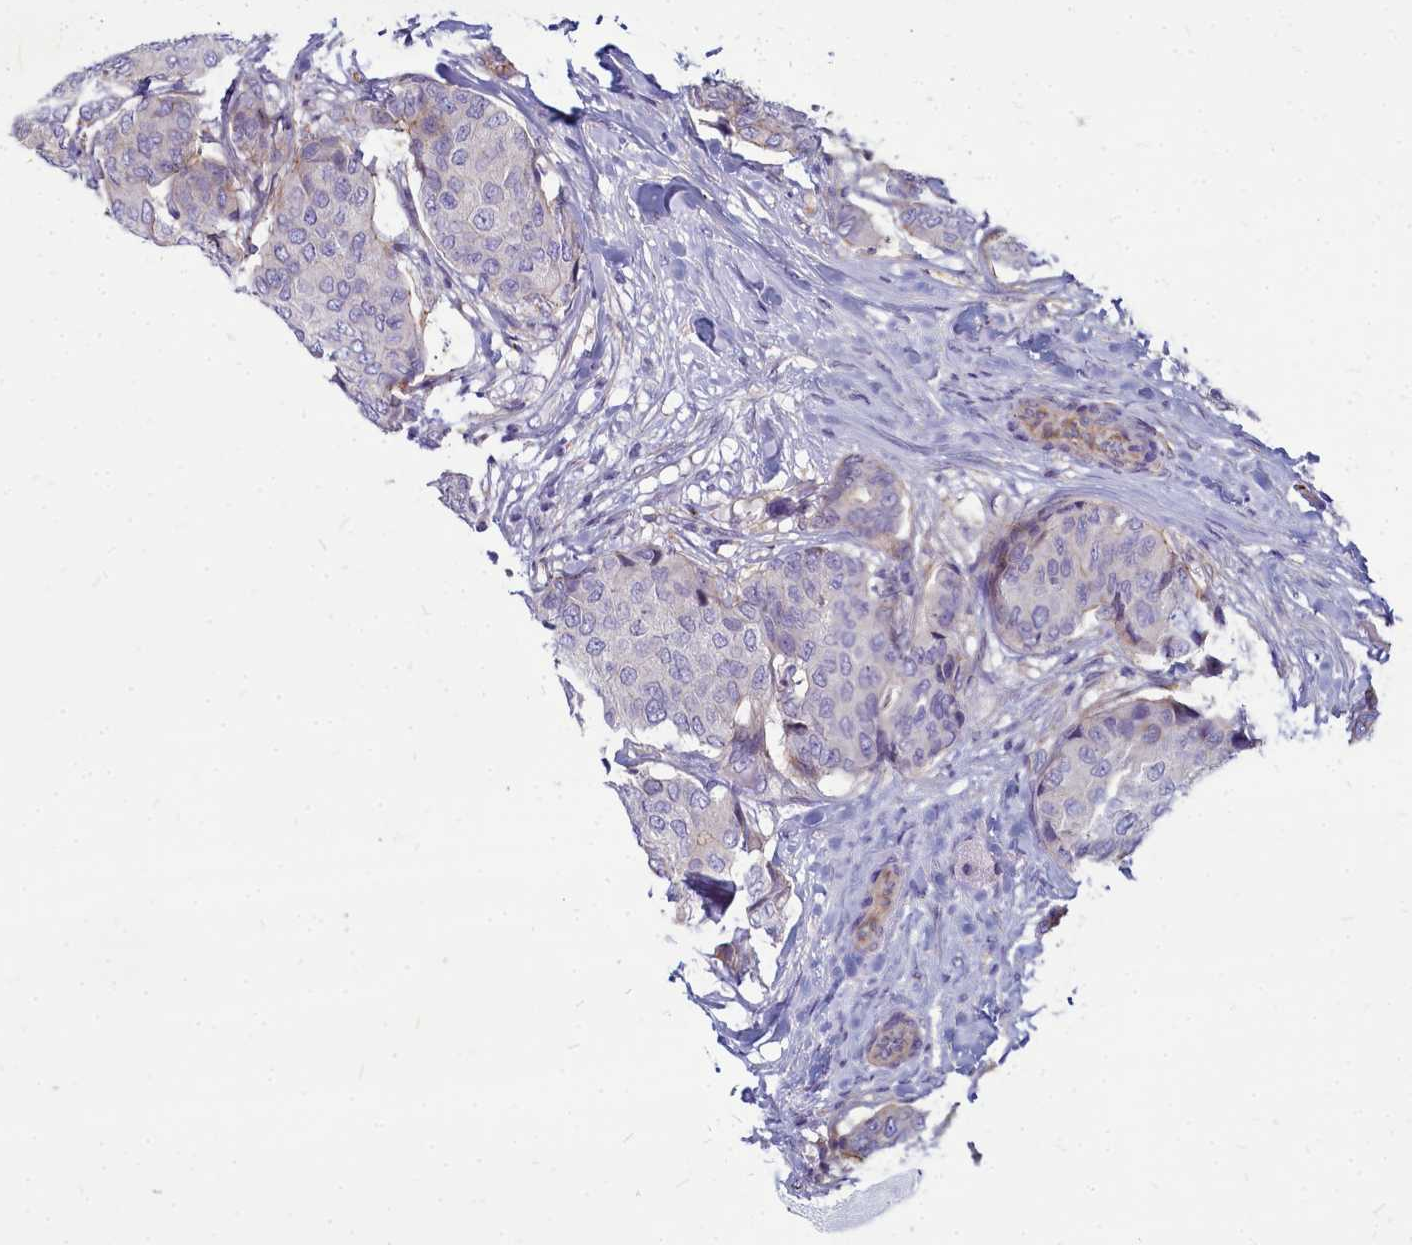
{"staining": {"intensity": "negative", "quantity": "none", "location": "none"}, "tissue": "breast cancer", "cell_type": "Tumor cells", "image_type": "cancer", "snomed": [{"axis": "morphology", "description": "Duct carcinoma"}, {"axis": "topography", "description": "Breast"}], "caption": "Human breast cancer stained for a protein using IHC displays no positivity in tumor cells.", "gene": "TTC5", "patient": {"sex": "female", "age": 75}}